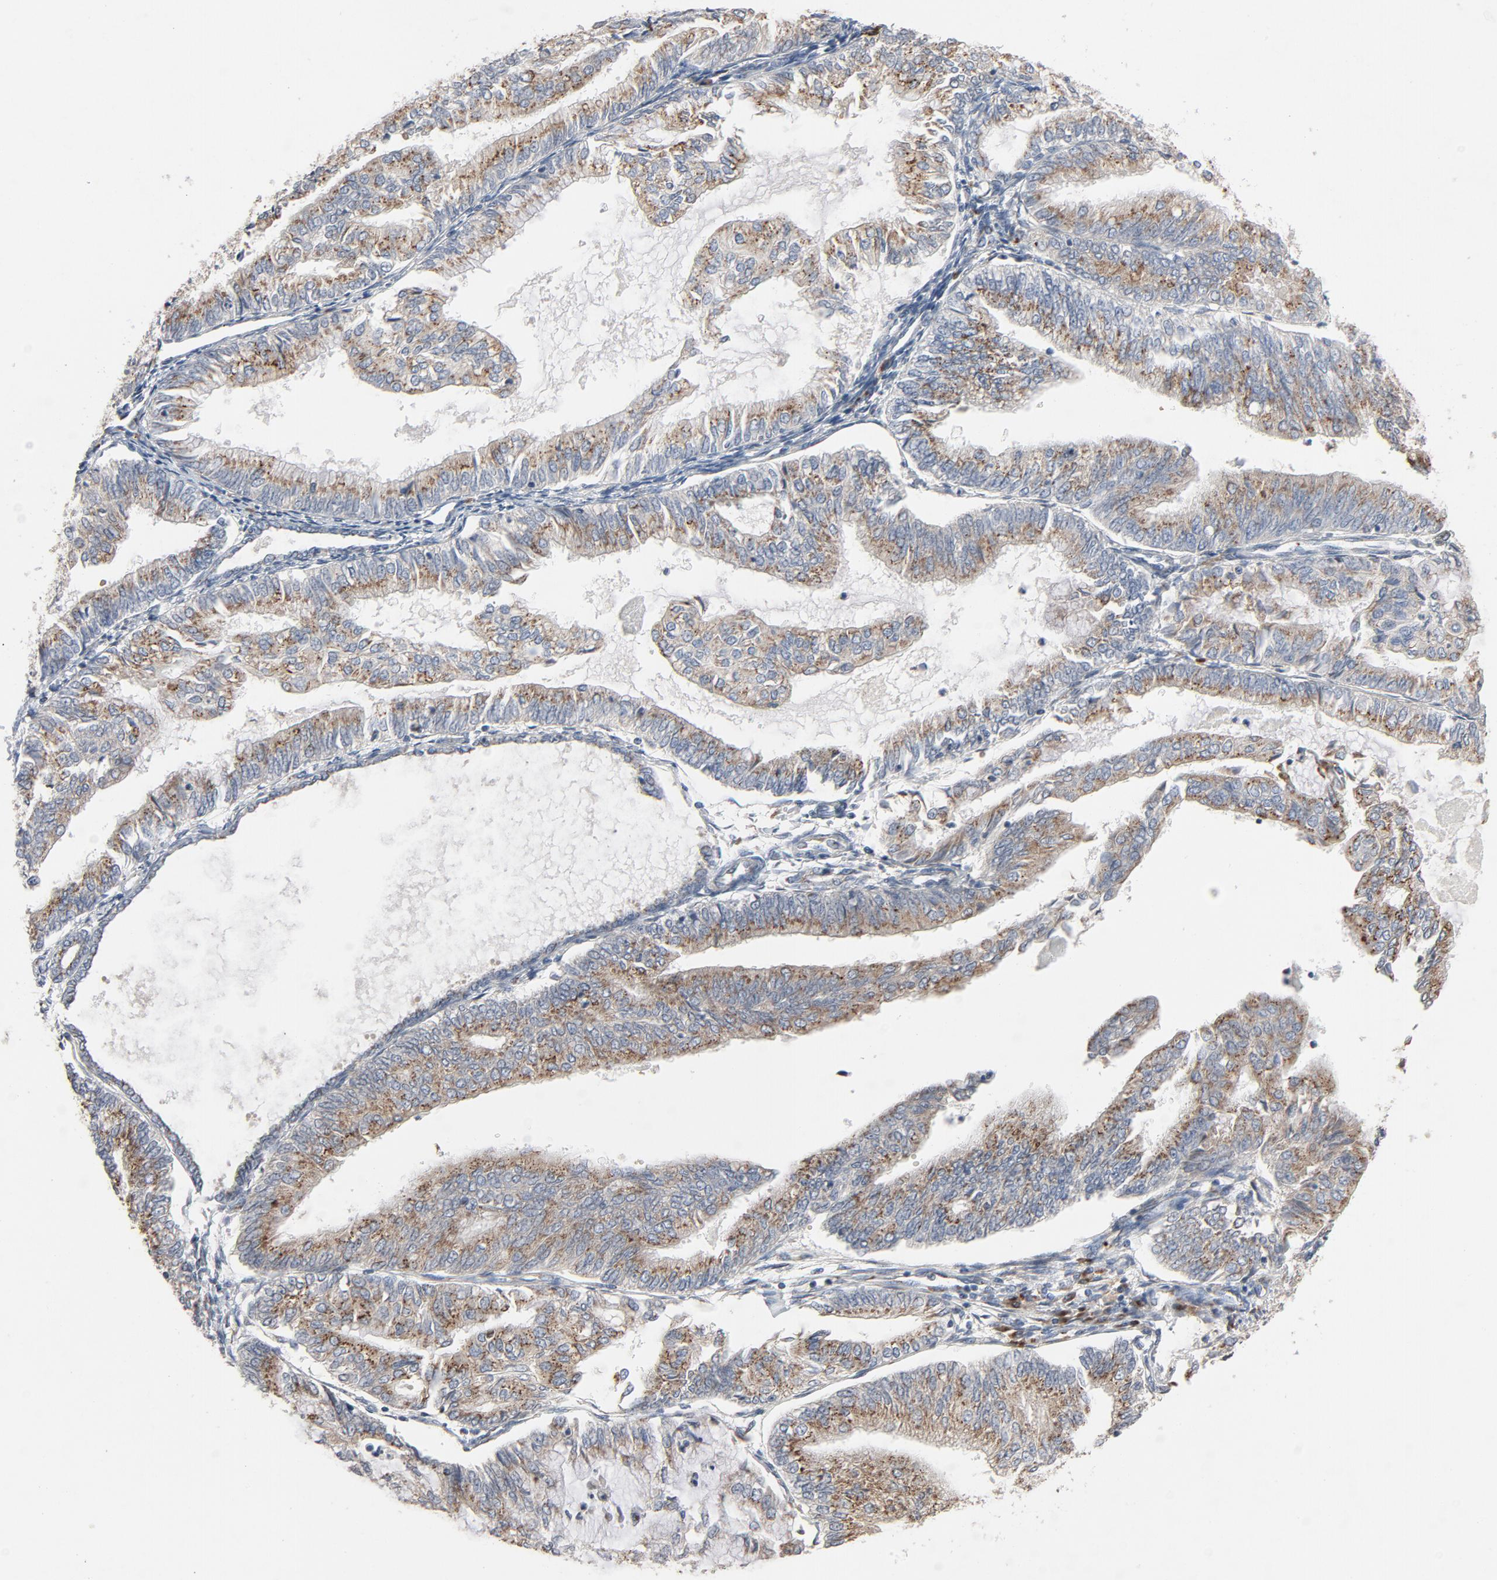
{"staining": {"intensity": "weak", "quantity": ">75%", "location": "cytoplasmic/membranous"}, "tissue": "endometrial cancer", "cell_type": "Tumor cells", "image_type": "cancer", "snomed": [{"axis": "morphology", "description": "Adenocarcinoma, NOS"}, {"axis": "topography", "description": "Endometrium"}], "caption": "This micrograph exhibits endometrial cancer (adenocarcinoma) stained with IHC to label a protein in brown. The cytoplasmic/membranous of tumor cells show weak positivity for the protein. Nuclei are counter-stained blue.", "gene": "LMAN2", "patient": {"sex": "female", "age": 76}}